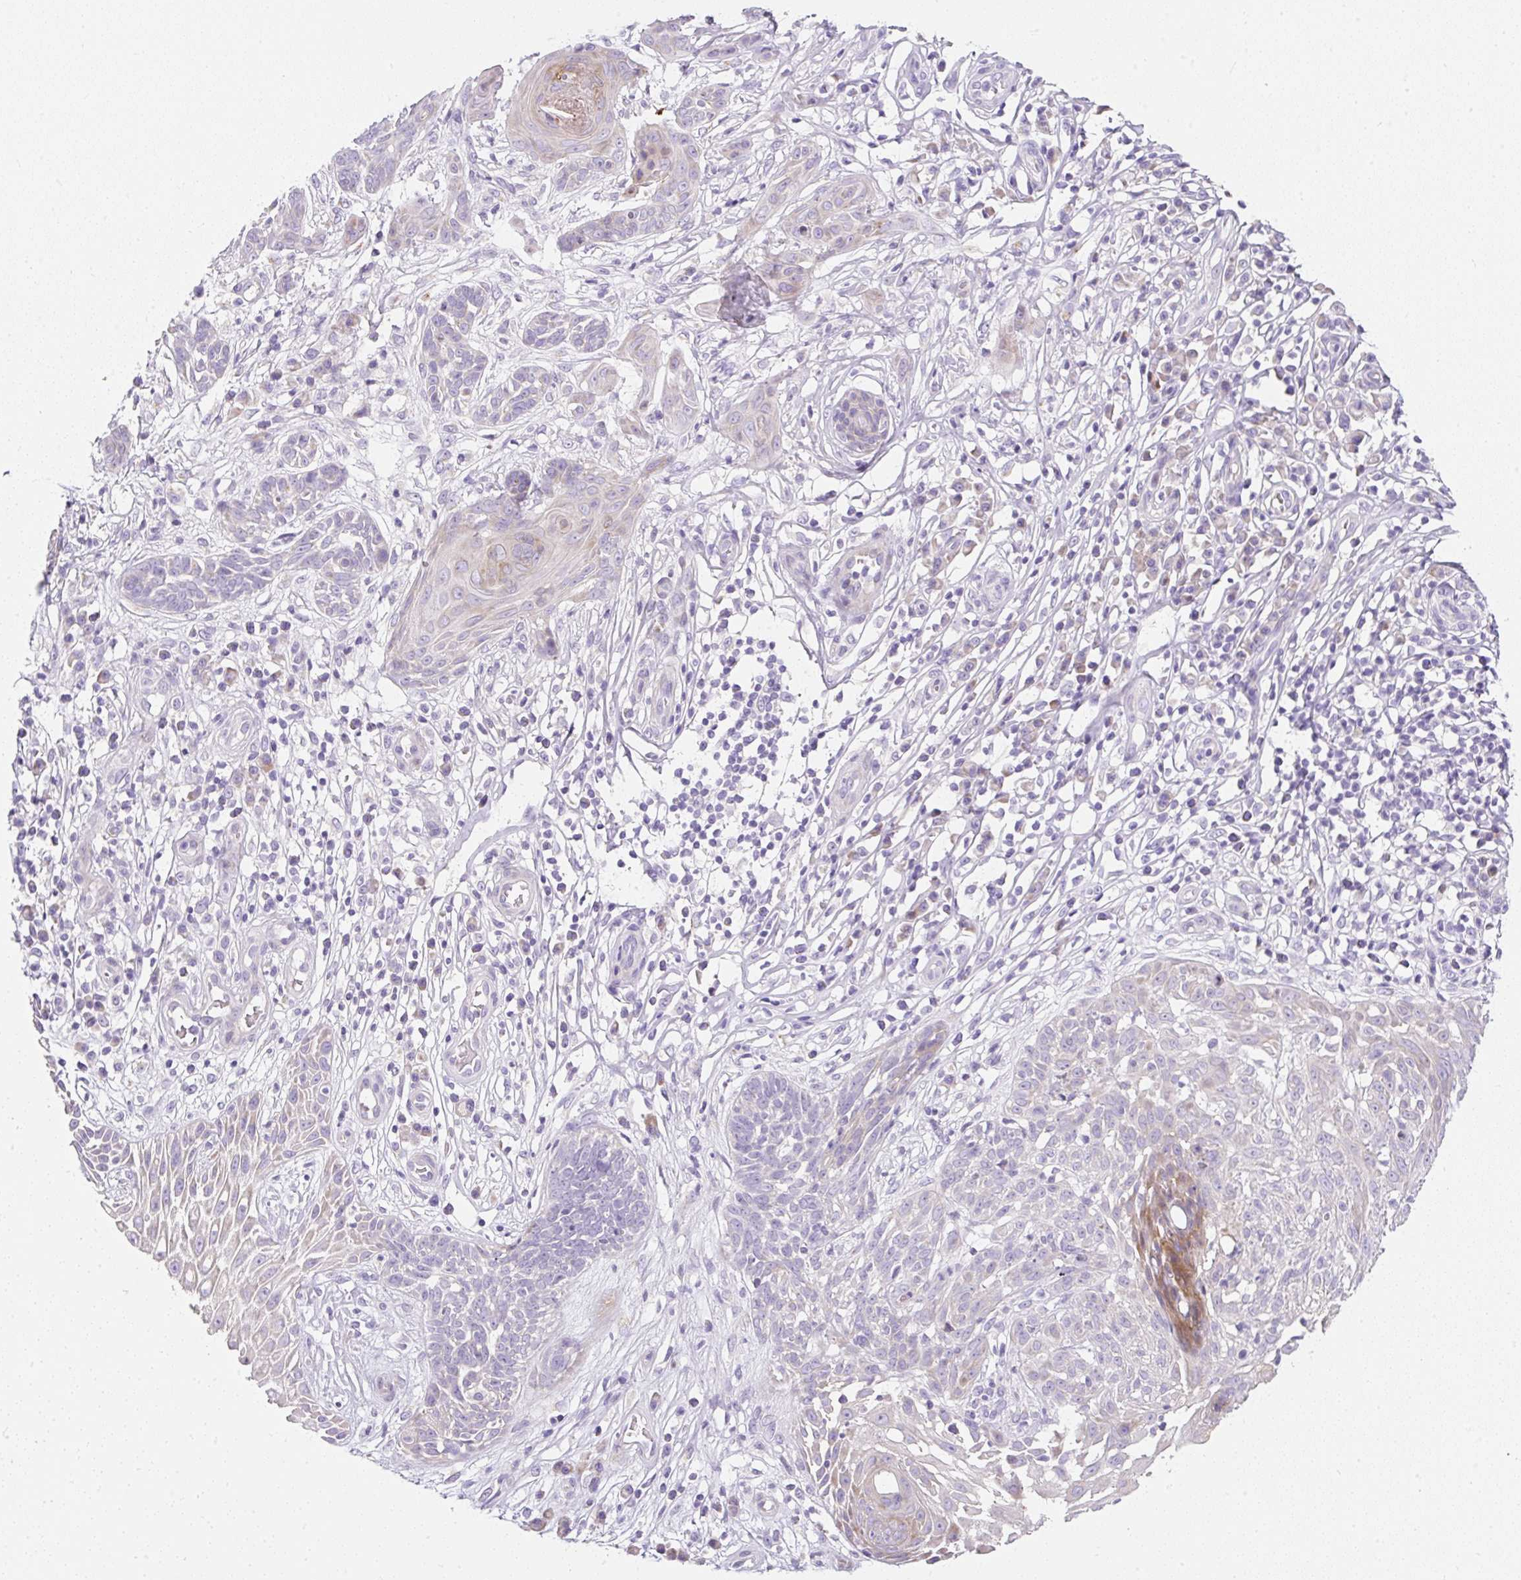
{"staining": {"intensity": "weak", "quantity": "<25%", "location": "cytoplasmic/membranous"}, "tissue": "skin cancer", "cell_type": "Tumor cells", "image_type": "cancer", "snomed": [{"axis": "morphology", "description": "Basal cell carcinoma"}, {"axis": "topography", "description": "Skin"}, {"axis": "topography", "description": "Skin, foot"}], "caption": "Protein analysis of skin cancer demonstrates no significant staining in tumor cells.", "gene": "DTX4", "patient": {"sex": "female", "age": 86}}